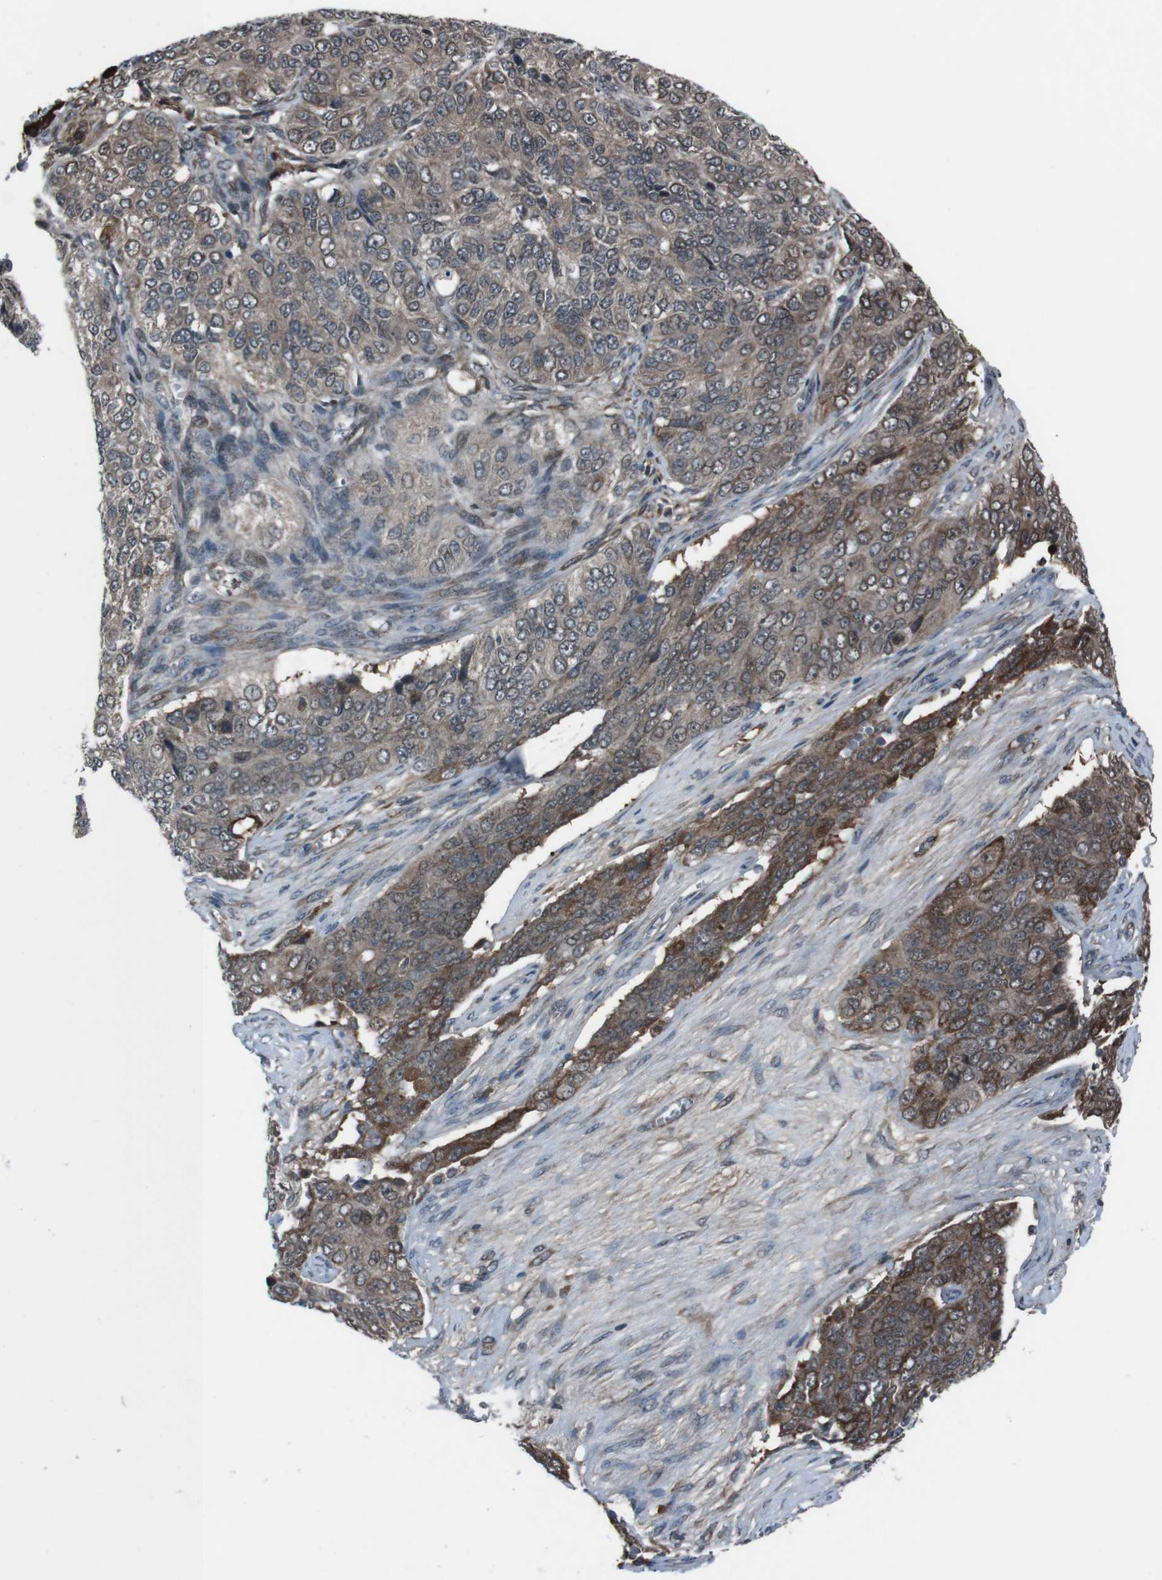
{"staining": {"intensity": "moderate", "quantity": ">75%", "location": "cytoplasmic/membranous,nuclear"}, "tissue": "ovarian cancer", "cell_type": "Tumor cells", "image_type": "cancer", "snomed": [{"axis": "morphology", "description": "Carcinoma, endometroid"}, {"axis": "topography", "description": "Ovary"}], "caption": "A brown stain shows moderate cytoplasmic/membranous and nuclear expression of a protein in ovarian cancer tumor cells.", "gene": "SS18L1", "patient": {"sex": "female", "age": 51}}